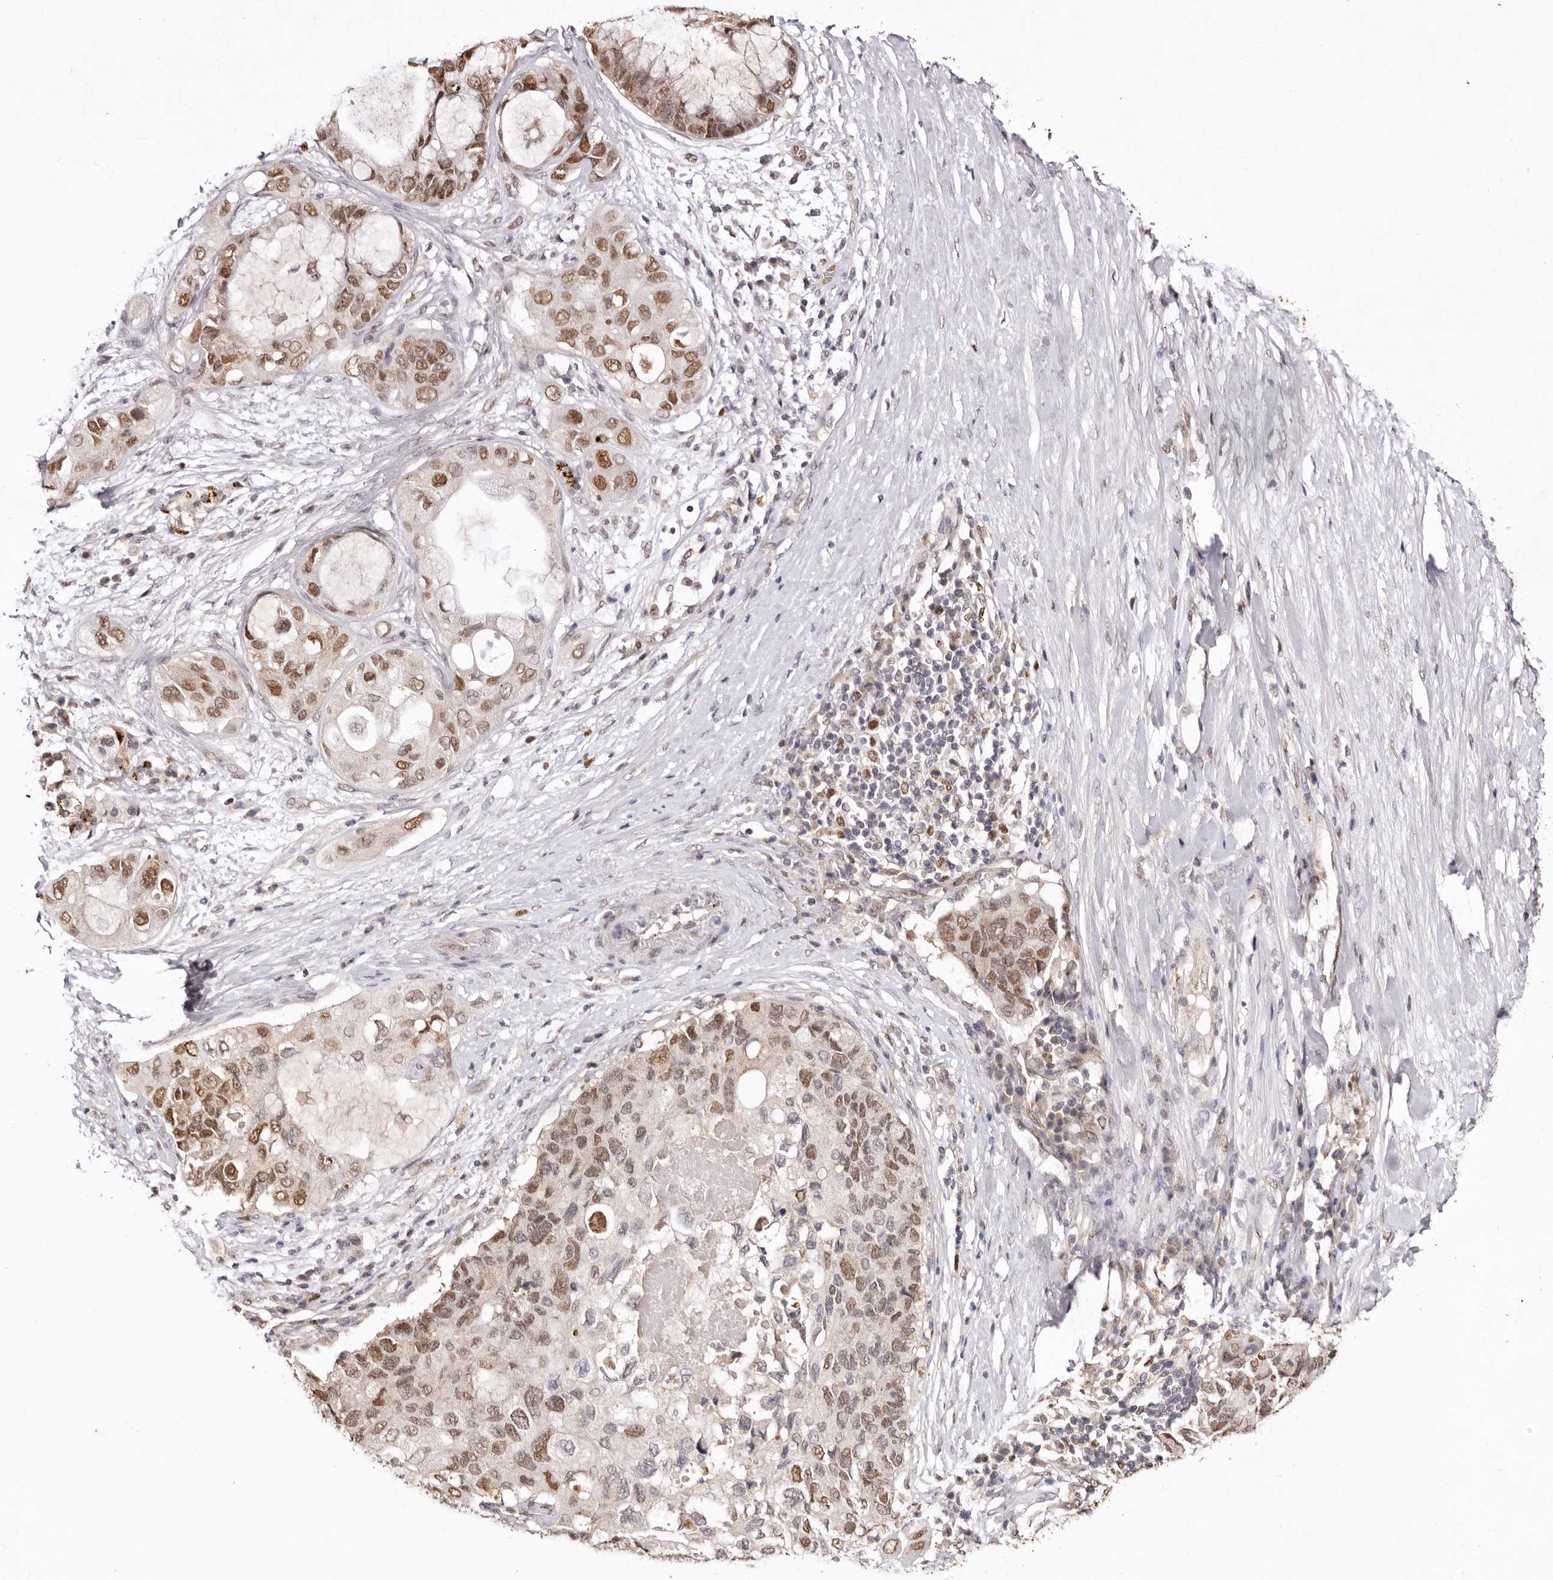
{"staining": {"intensity": "moderate", "quantity": ">75%", "location": "cytoplasmic/membranous,nuclear"}, "tissue": "pancreatic cancer", "cell_type": "Tumor cells", "image_type": "cancer", "snomed": [{"axis": "morphology", "description": "Adenocarcinoma, NOS"}, {"axis": "topography", "description": "Pancreas"}], "caption": "IHC (DAB) staining of human adenocarcinoma (pancreatic) demonstrates moderate cytoplasmic/membranous and nuclear protein positivity in about >75% of tumor cells.", "gene": "NOTCH1", "patient": {"sex": "female", "age": 56}}